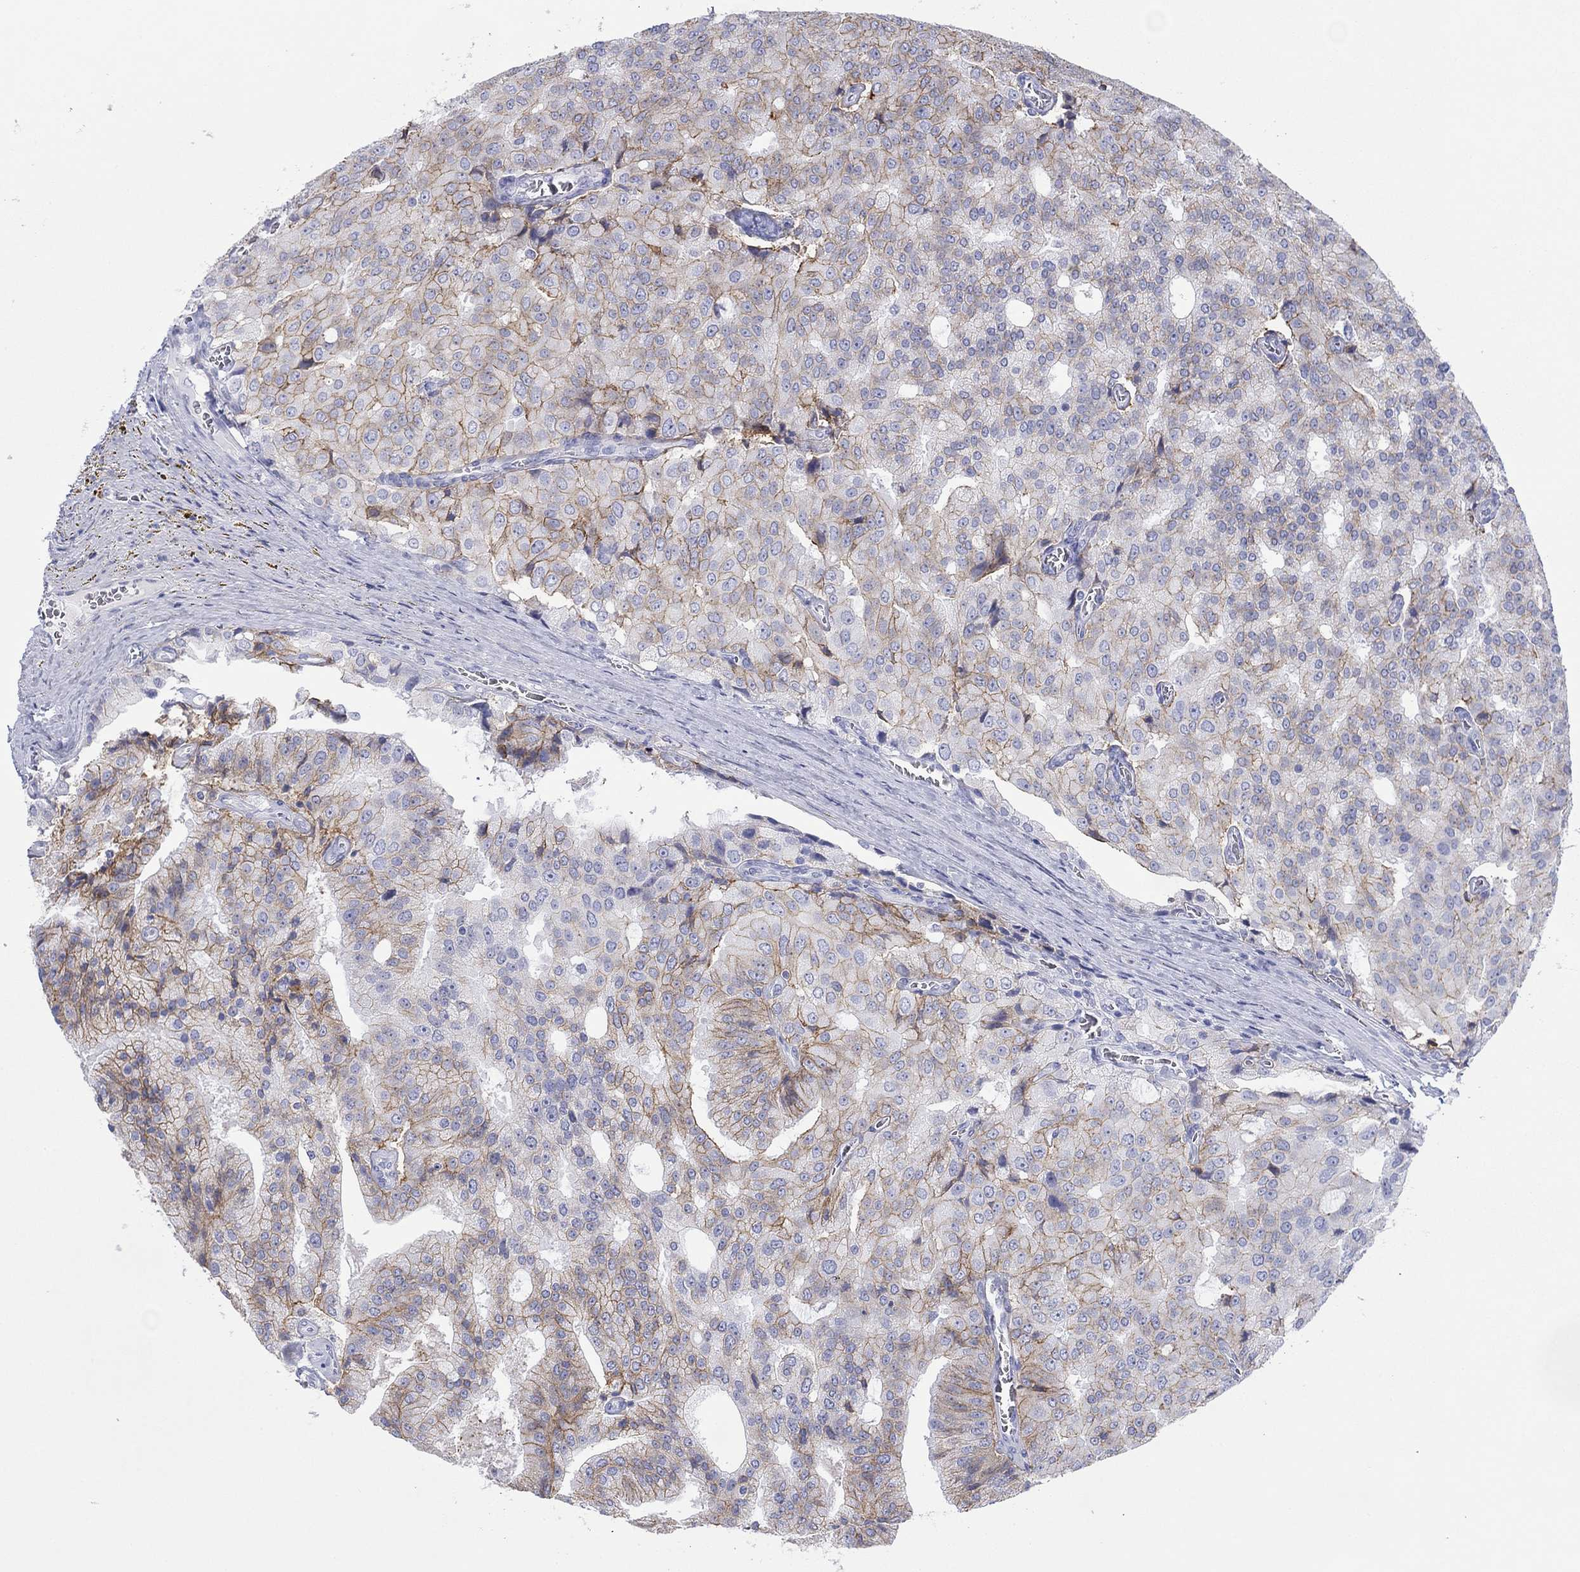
{"staining": {"intensity": "moderate", "quantity": "25%-75%", "location": "cytoplasmic/membranous"}, "tissue": "prostate cancer", "cell_type": "Tumor cells", "image_type": "cancer", "snomed": [{"axis": "morphology", "description": "Adenocarcinoma, NOS"}, {"axis": "topography", "description": "Prostate and seminal vesicle, NOS"}, {"axis": "topography", "description": "Prostate"}], "caption": "Immunohistochemical staining of prostate adenocarcinoma exhibits medium levels of moderate cytoplasmic/membranous positivity in approximately 25%-75% of tumor cells.", "gene": "ATP1B1", "patient": {"sex": "male", "age": 67}}